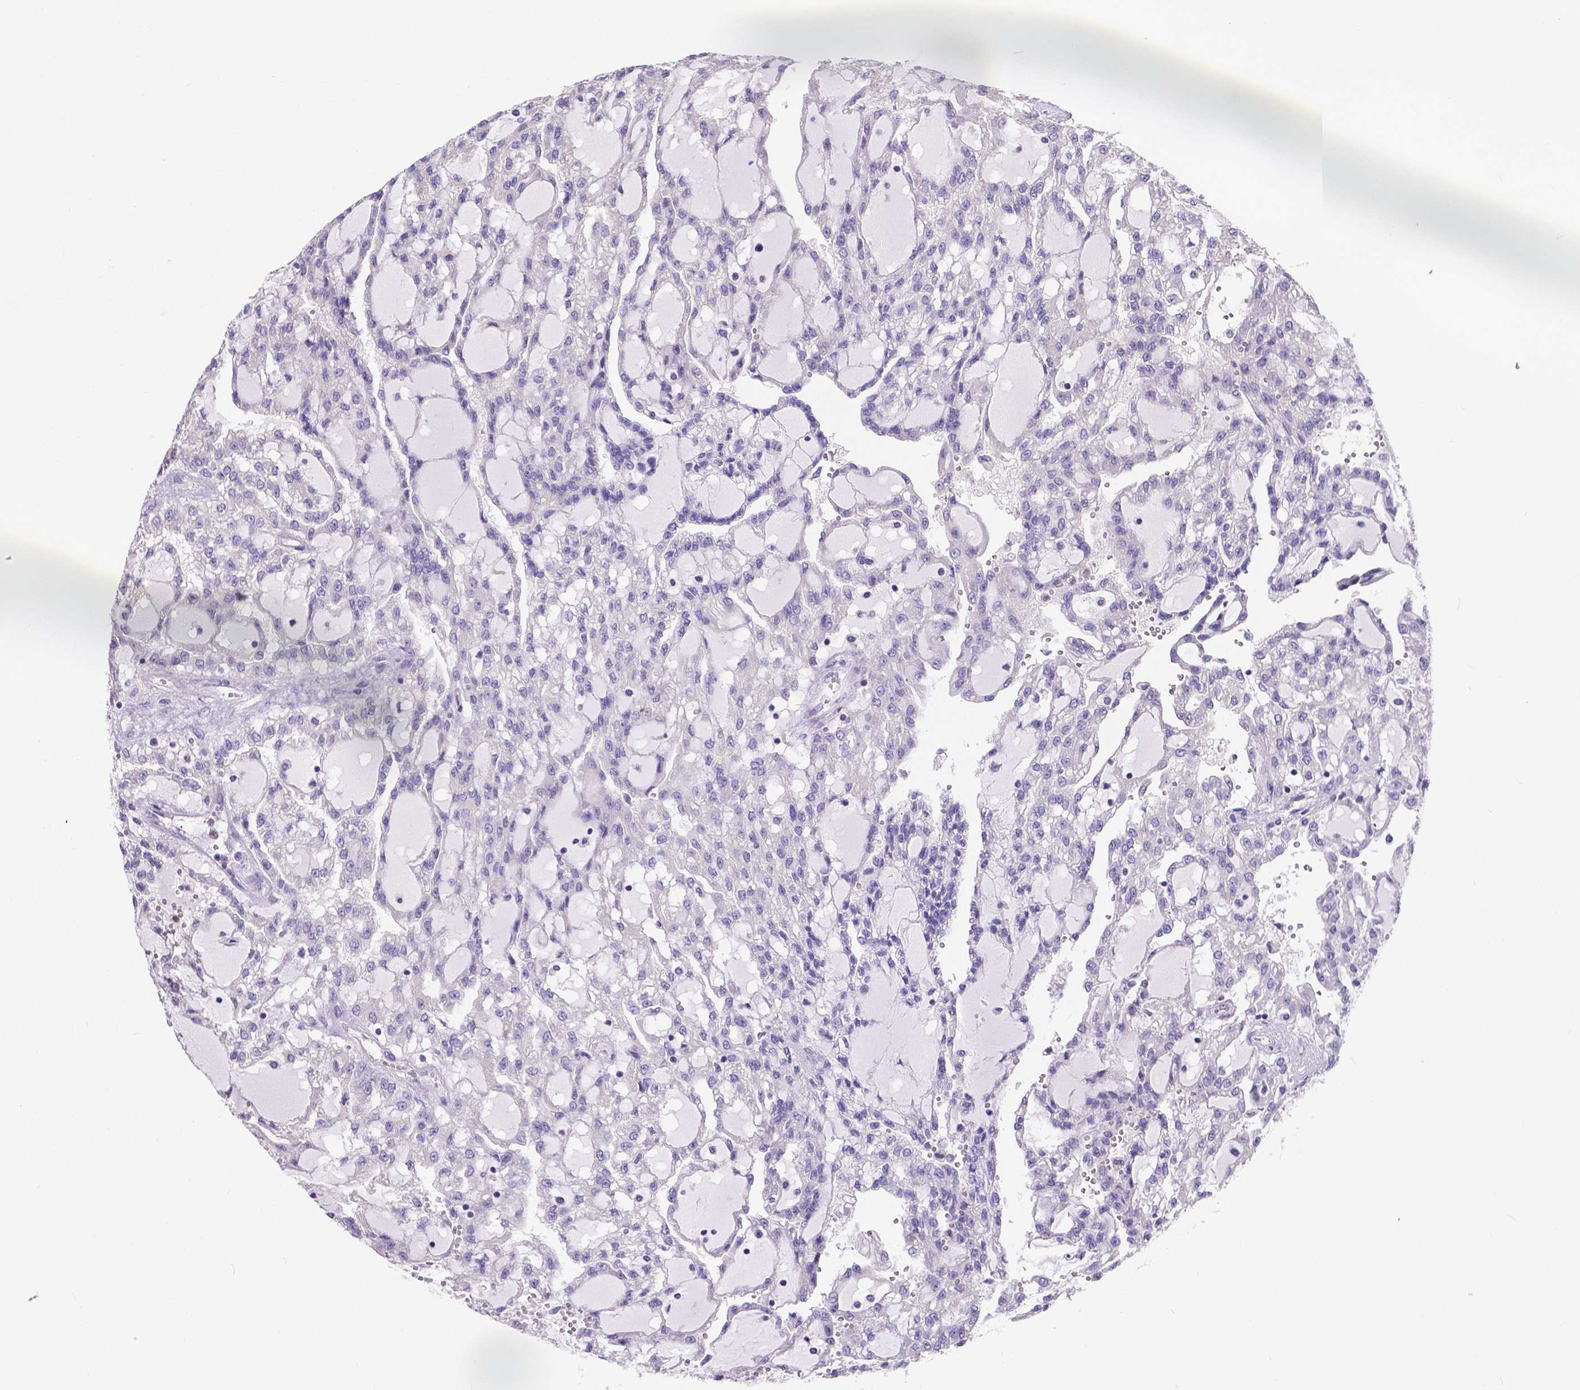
{"staining": {"intensity": "negative", "quantity": "none", "location": "none"}, "tissue": "renal cancer", "cell_type": "Tumor cells", "image_type": "cancer", "snomed": [{"axis": "morphology", "description": "Adenocarcinoma, NOS"}, {"axis": "topography", "description": "Kidney"}], "caption": "Protein analysis of renal adenocarcinoma displays no significant staining in tumor cells.", "gene": "ATP6V1D", "patient": {"sex": "male", "age": 63}}